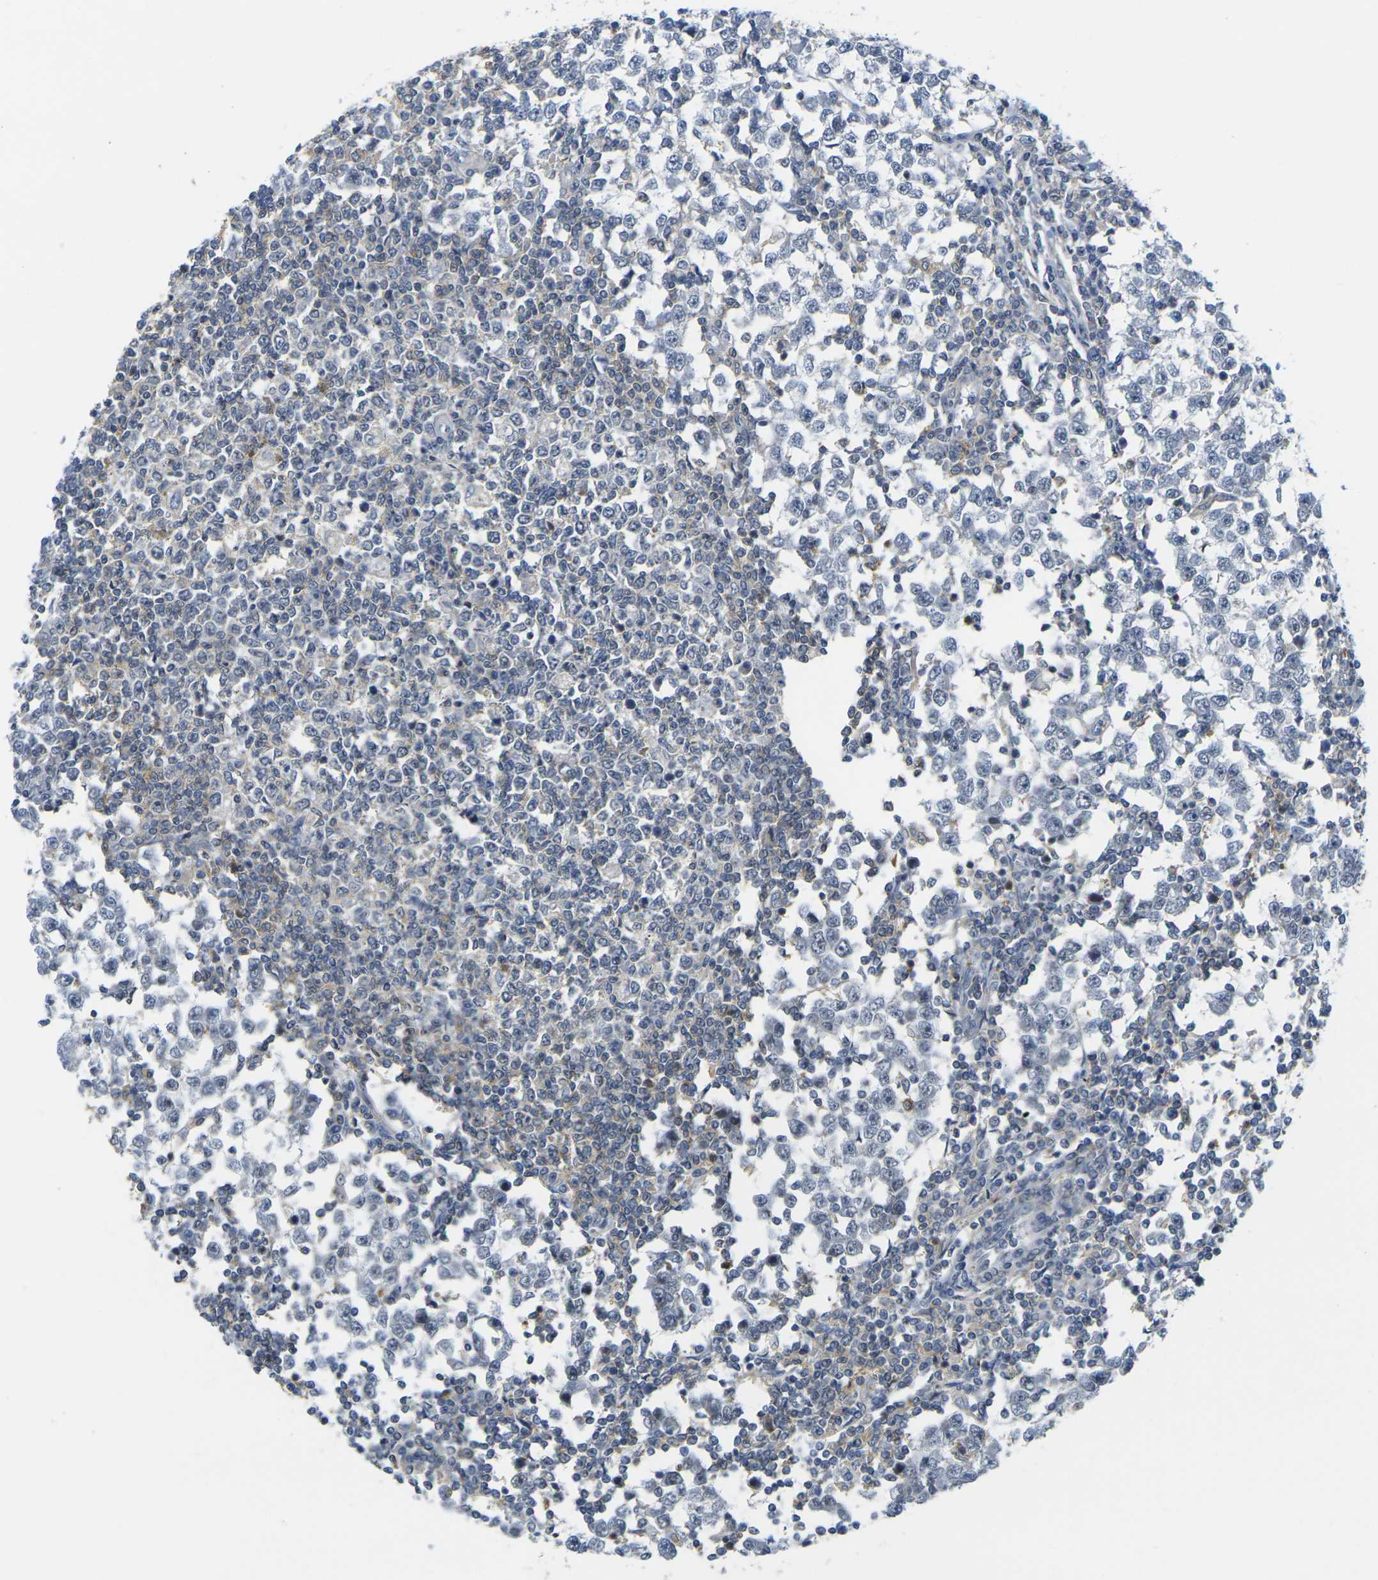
{"staining": {"intensity": "weak", "quantity": "<25%", "location": "cytoplasmic/membranous"}, "tissue": "testis cancer", "cell_type": "Tumor cells", "image_type": "cancer", "snomed": [{"axis": "morphology", "description": "Seminoma, NOS"}, {"axis": "topography", "description": "Testis"}], "caption": "DAB (3,3'-diaminobenzidine) immunohistochemical staining of human seminoma (testis) demonstrates no significant positivity in tumor cells.", "gene": "OTOF", "patient": {"sex": "male", "age": 65}}